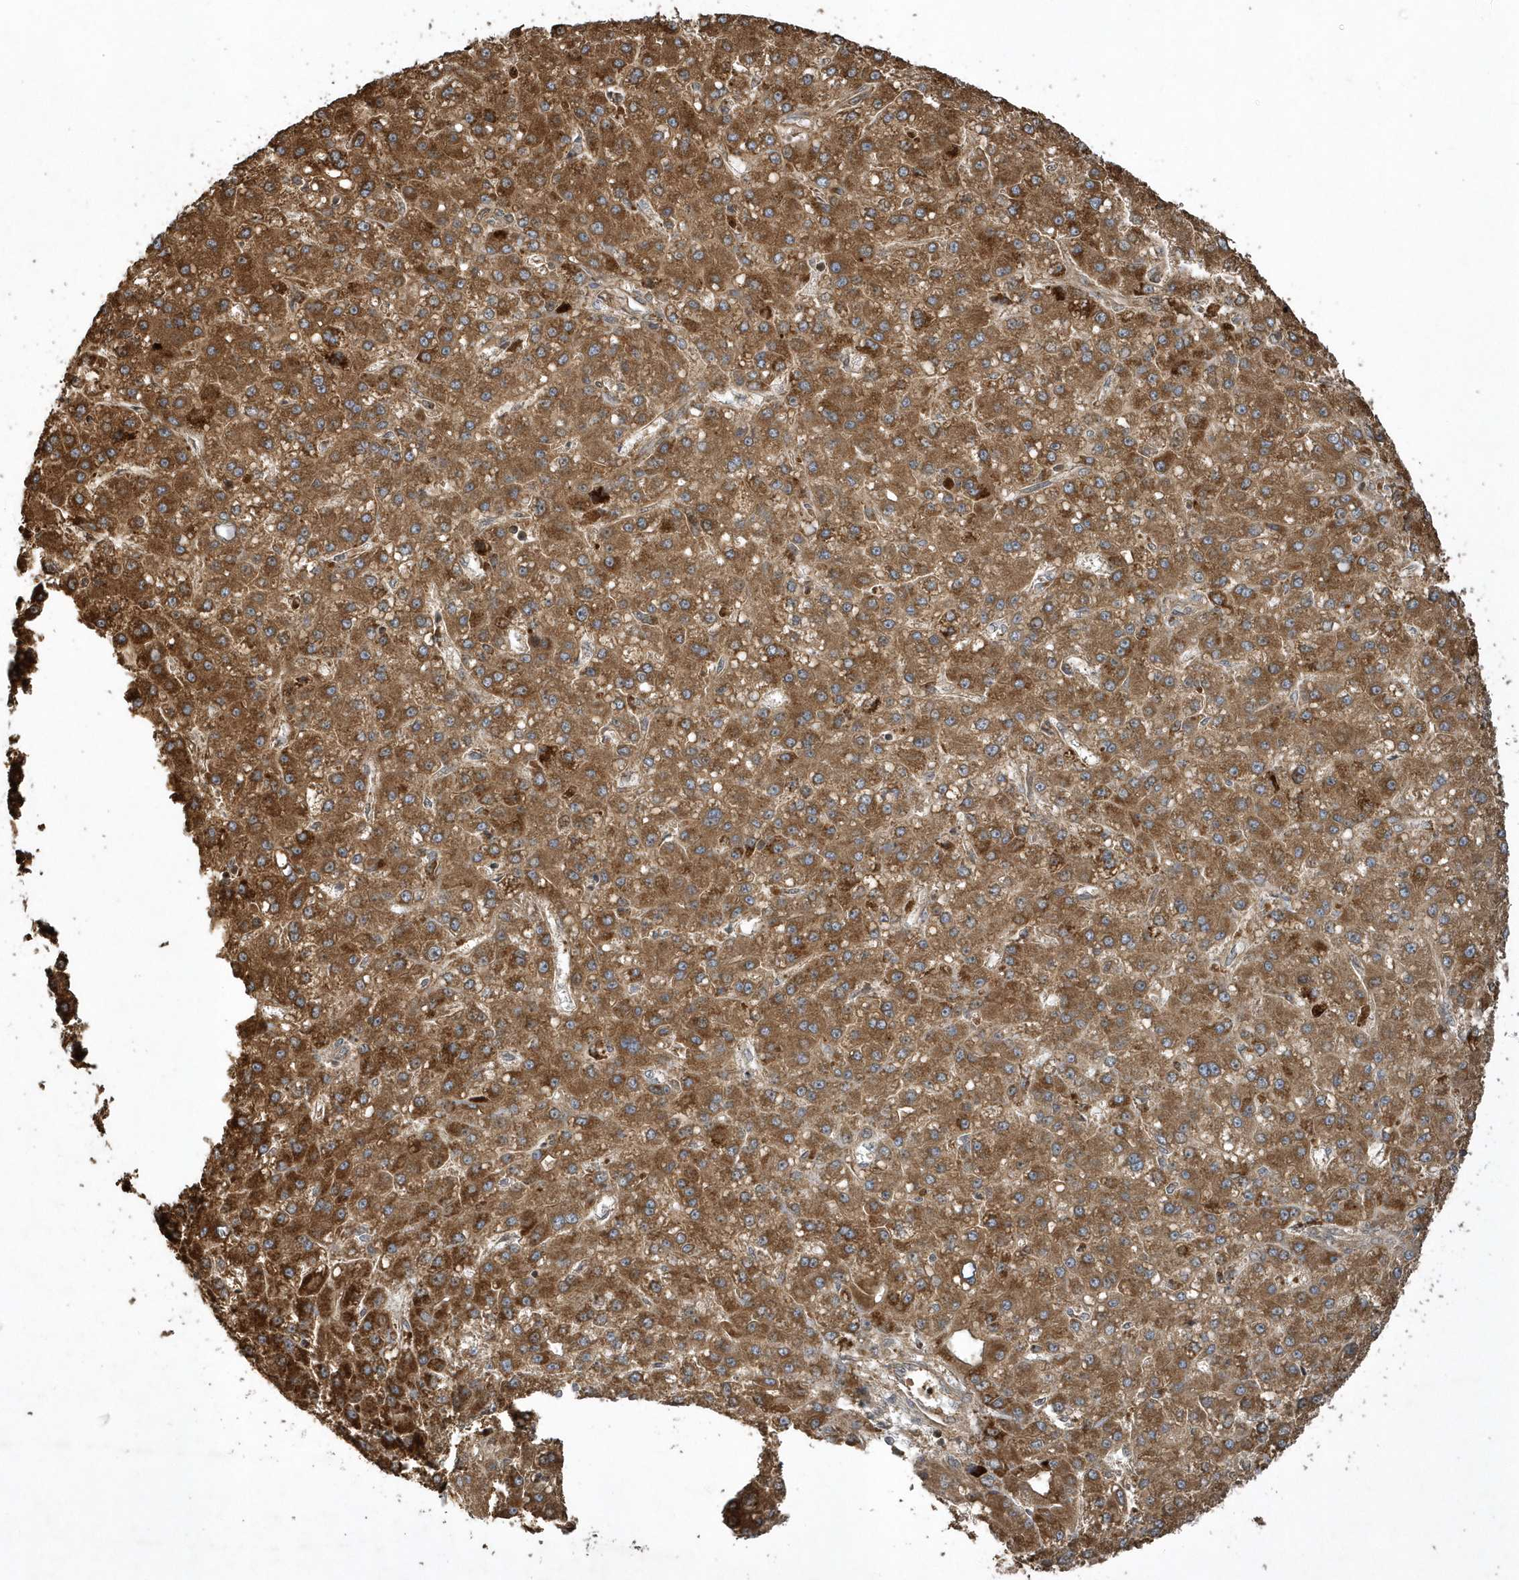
{"staining": {"intensity": "moderate", "quantity": ">75%", "location": "cytoplasmic/membranous"}, "tissue": "liver cancer", "cell_type": "Tumor cells", "image_type": "cancer", "snomed": [{"axis": "morphology", "description": "Carcinoma, Hepatocellular, NOS"}, {"axis": "topography", "description": "Liver"}], "caption": "A brown stain shows moderate cytoplasmic/membranous expression of a protein in liver cancer (hepatocellular carcinoma) tumor cells. (IHC, brightfield microscopy, high magnification).", "gene": "SENP8", "patient": {"sex": "male", "age": 67}}